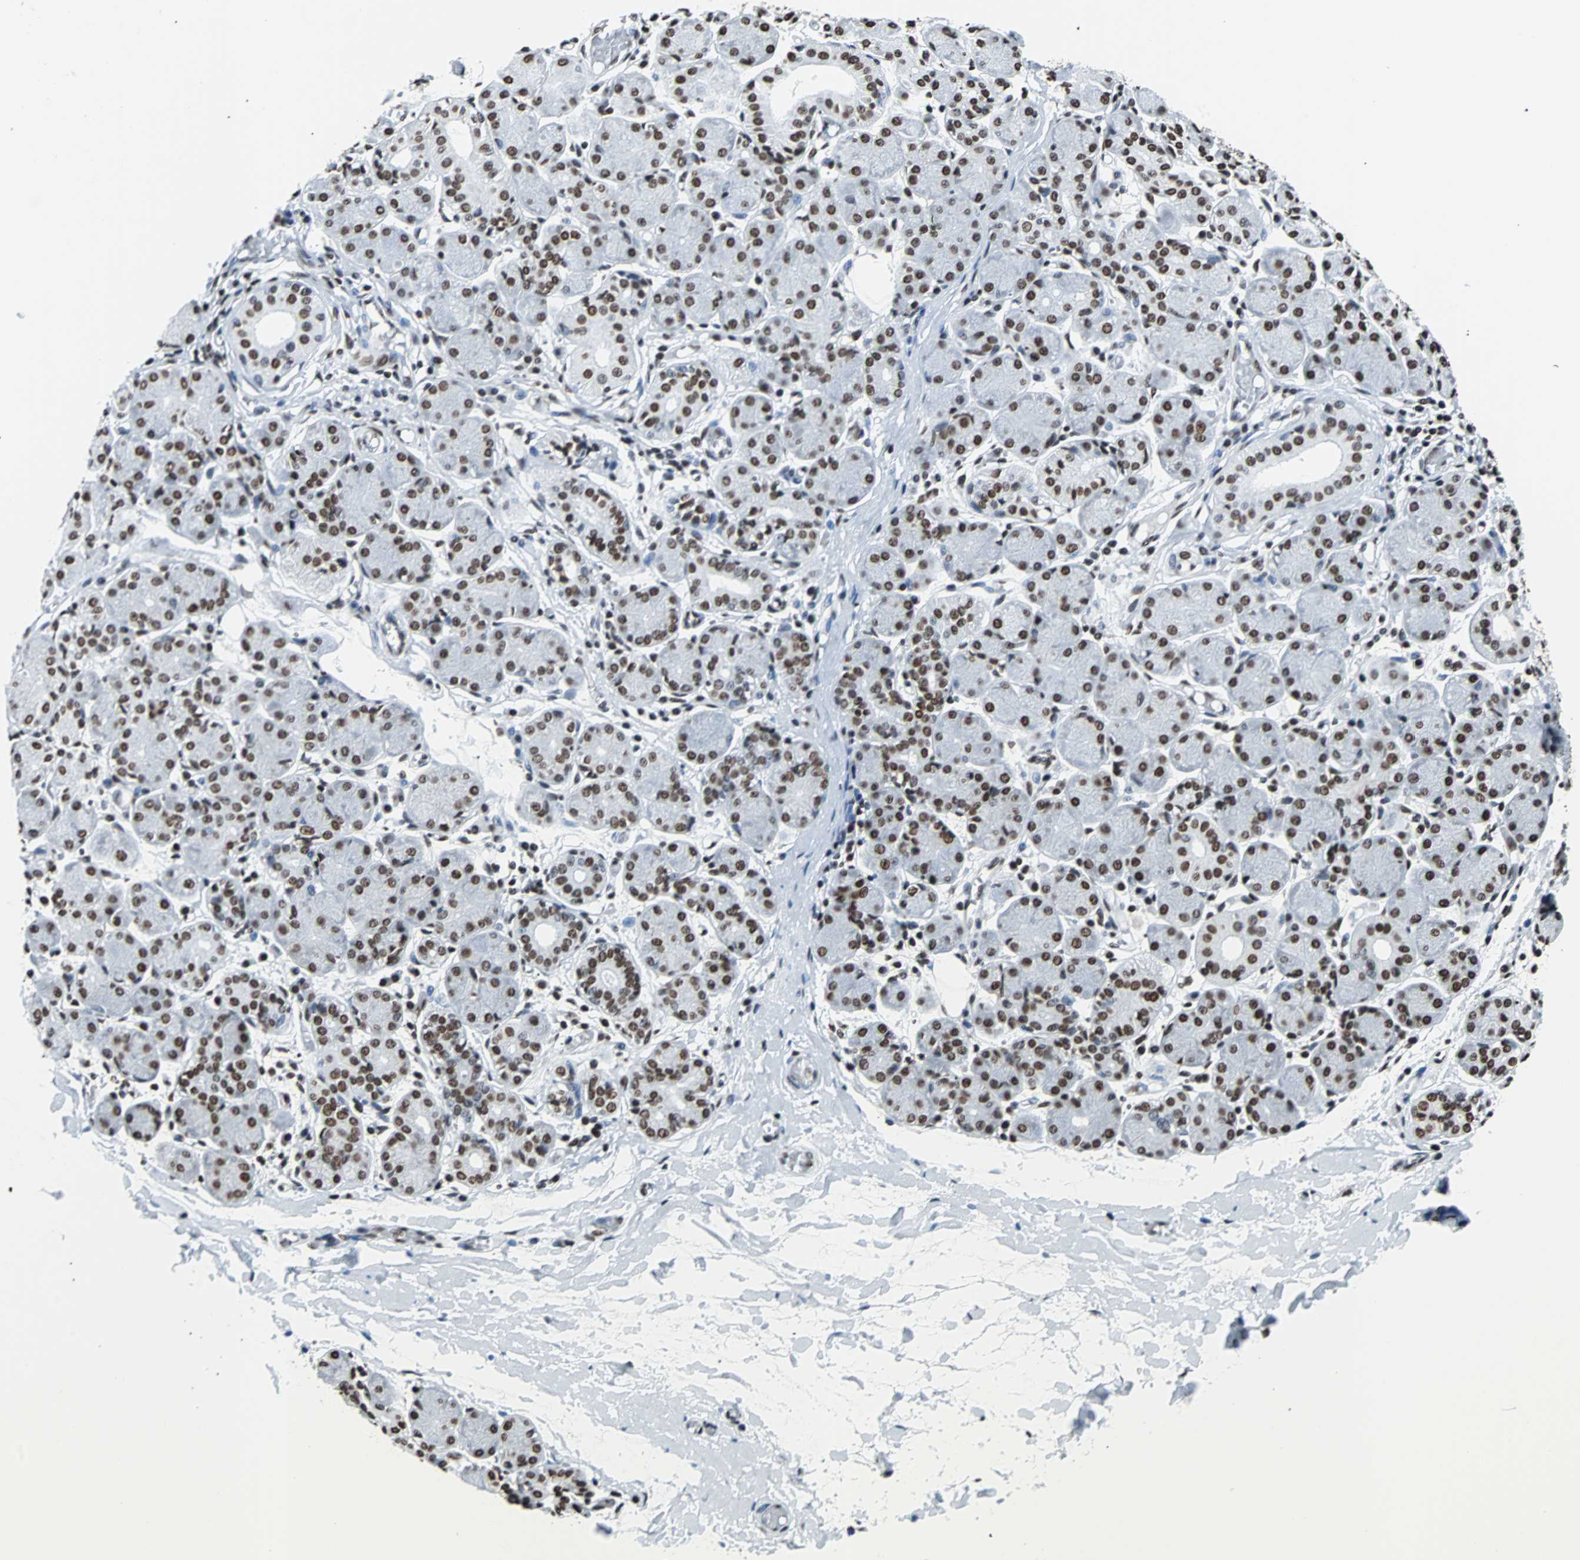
{"staining": {"intensity": "strong", "quantity": ">75%", "location": "nuclear"}, "tissue": "salivary gland", "cell_type": "Glandular cells", "image_type": "normal", "snomed": [{"axis": "morphology", "description": "Normal tissue, NOS"}, {"axis": "topography", "description": "Salivary gland"}], "caption": "Immunohistochemical staining of unremarkable salivary gland reveals >75% levels of strong nuclear protein positivity in approximately >75% of glandular cells. (Brightfield microscopy of DAB IHC at high magnification).", "gene": "FUBP1", "patient": {"sex": "female", "age": 24}}